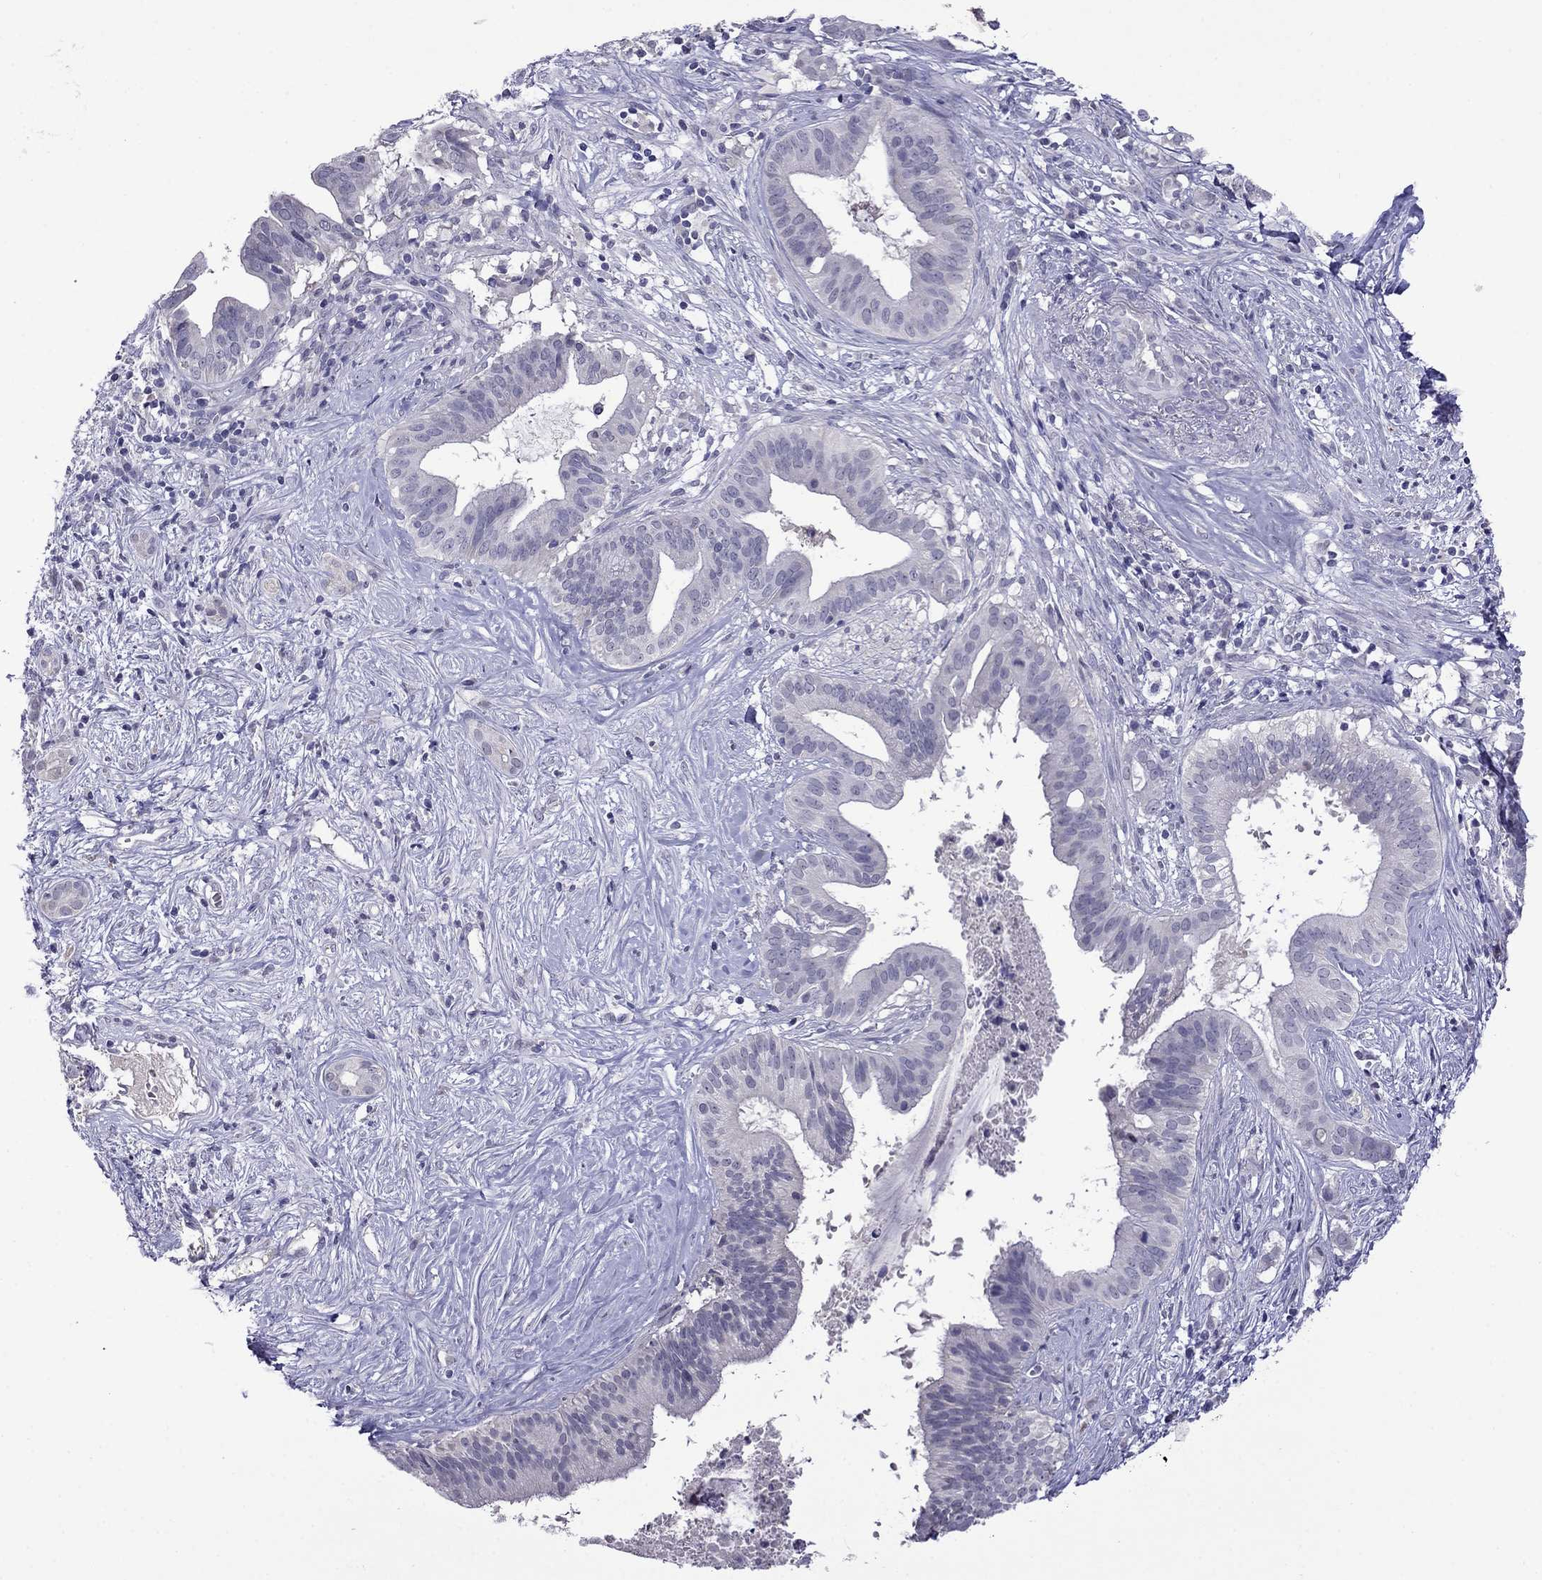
{"staining": {"intensity": "negative", "quantity": "none", "location": "none"}, "tissue": "pancreatic cancer", "cell_type": "Tumor cells", "image_type": "cancer", "snomed": [{"axis": "morphology", "description": "Adenocarcinoma, NOS"}, {"axis": "topography", "description": "Pancreas"}], "caption": "IHC image of neoplastic tissue: human adenocarcinoma (pancreatic) stained with DAB (3,3'-diaminobenzidine) reveals no significant protein expression in tumor cells. The staining is performed using DAB brown chromogen with nuclei counter-stained in using hematoxylin.", "gene": "STAR", "patient": {"sex": "male", "age": 61}}